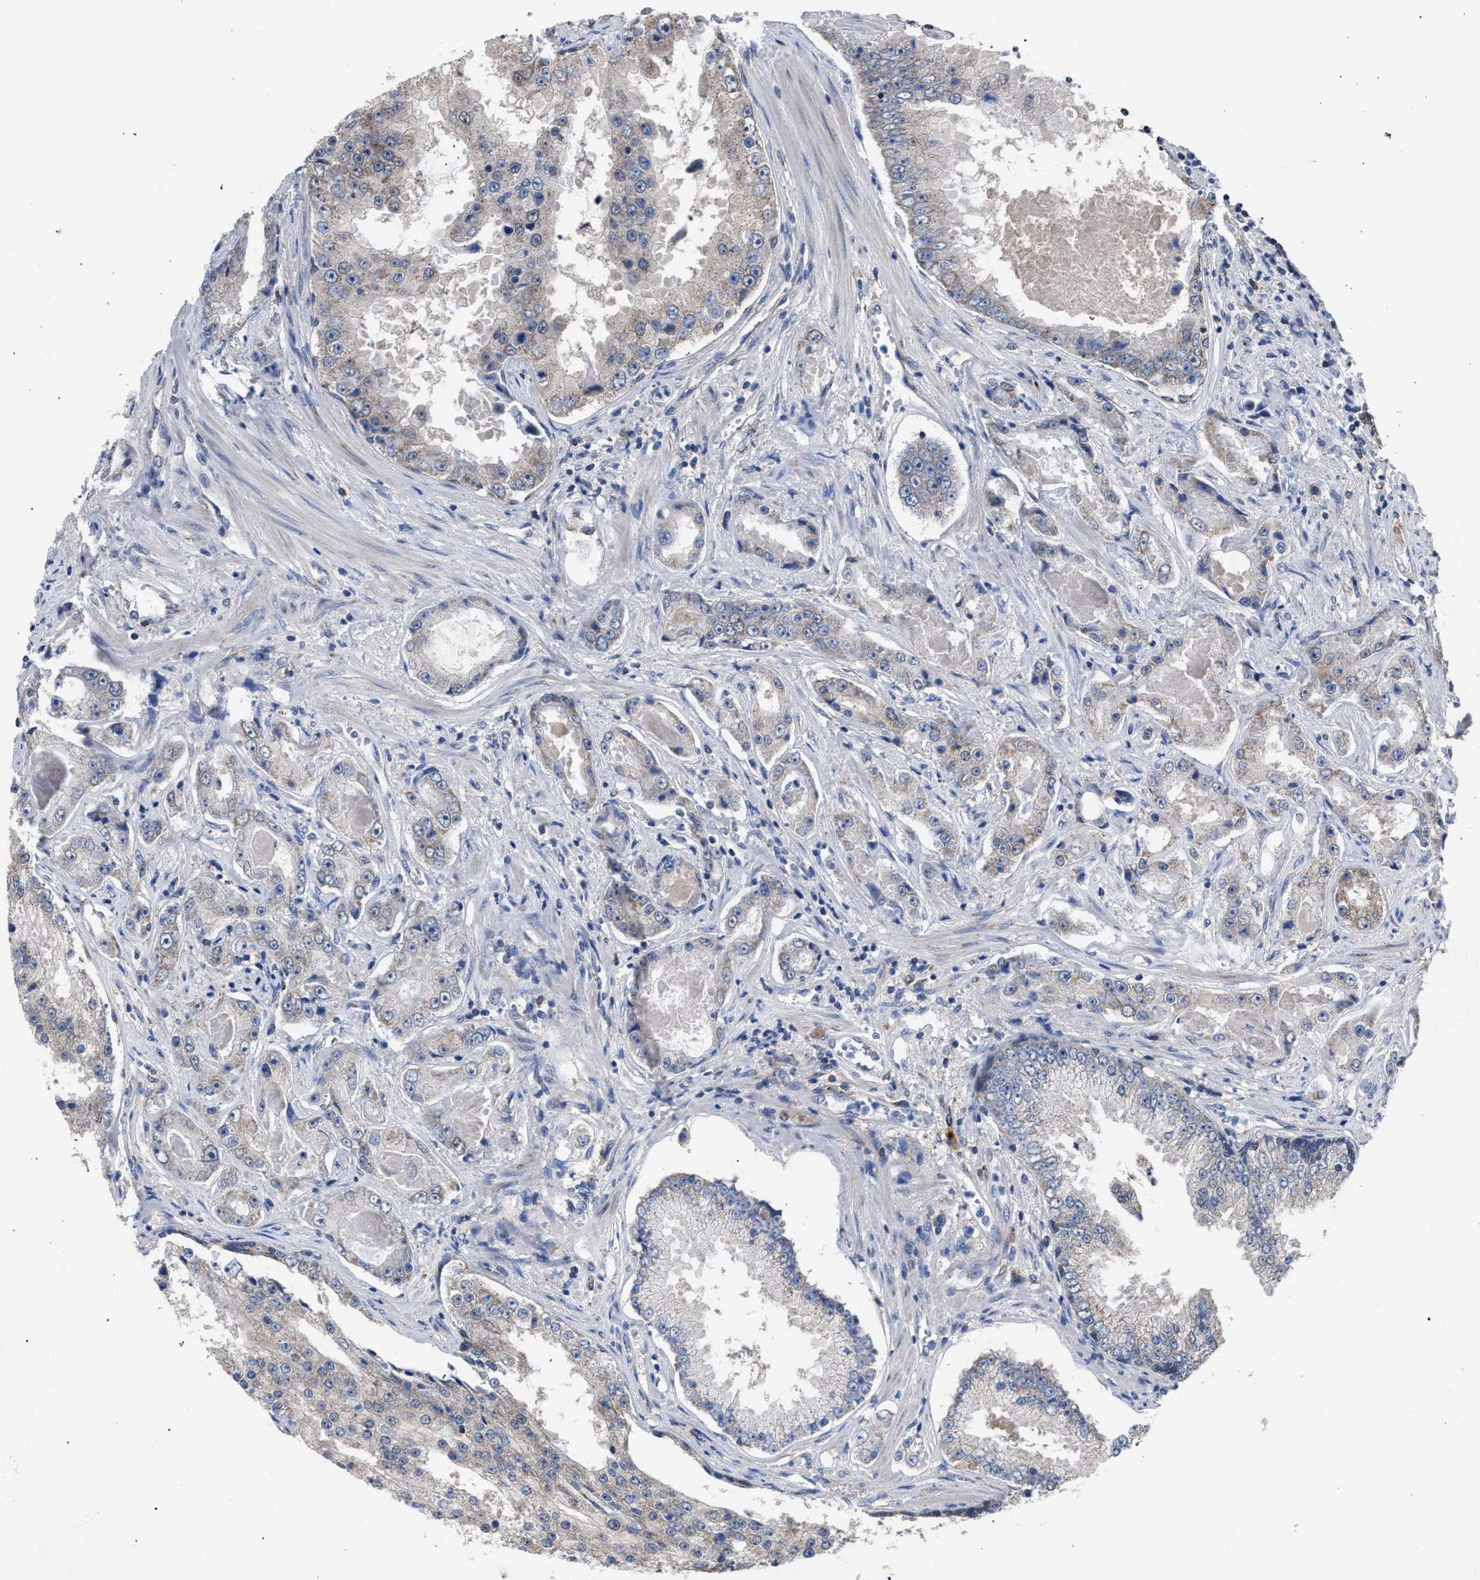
{"staining": {"intensity": "negative", "quantity": "none", "location": "none"}, "tissue": "prostate cancer", "cell_type": "Tumor cells", "image_type": "cancer", "snomed": [{"axis": "morphology", "description": "Adenocarcinoma, High grade"}, {"axis": "topography", "description": "Prostate"}], "caption": "DAB (3,3'-diaminobenzidine) immunohistochemical staining of adenocarcinoma (high-grade) (prostate) displays no significant positivity in tumor cells.", "gene": "CRYZ", "patient": {"sex": "male", "age": 73}}